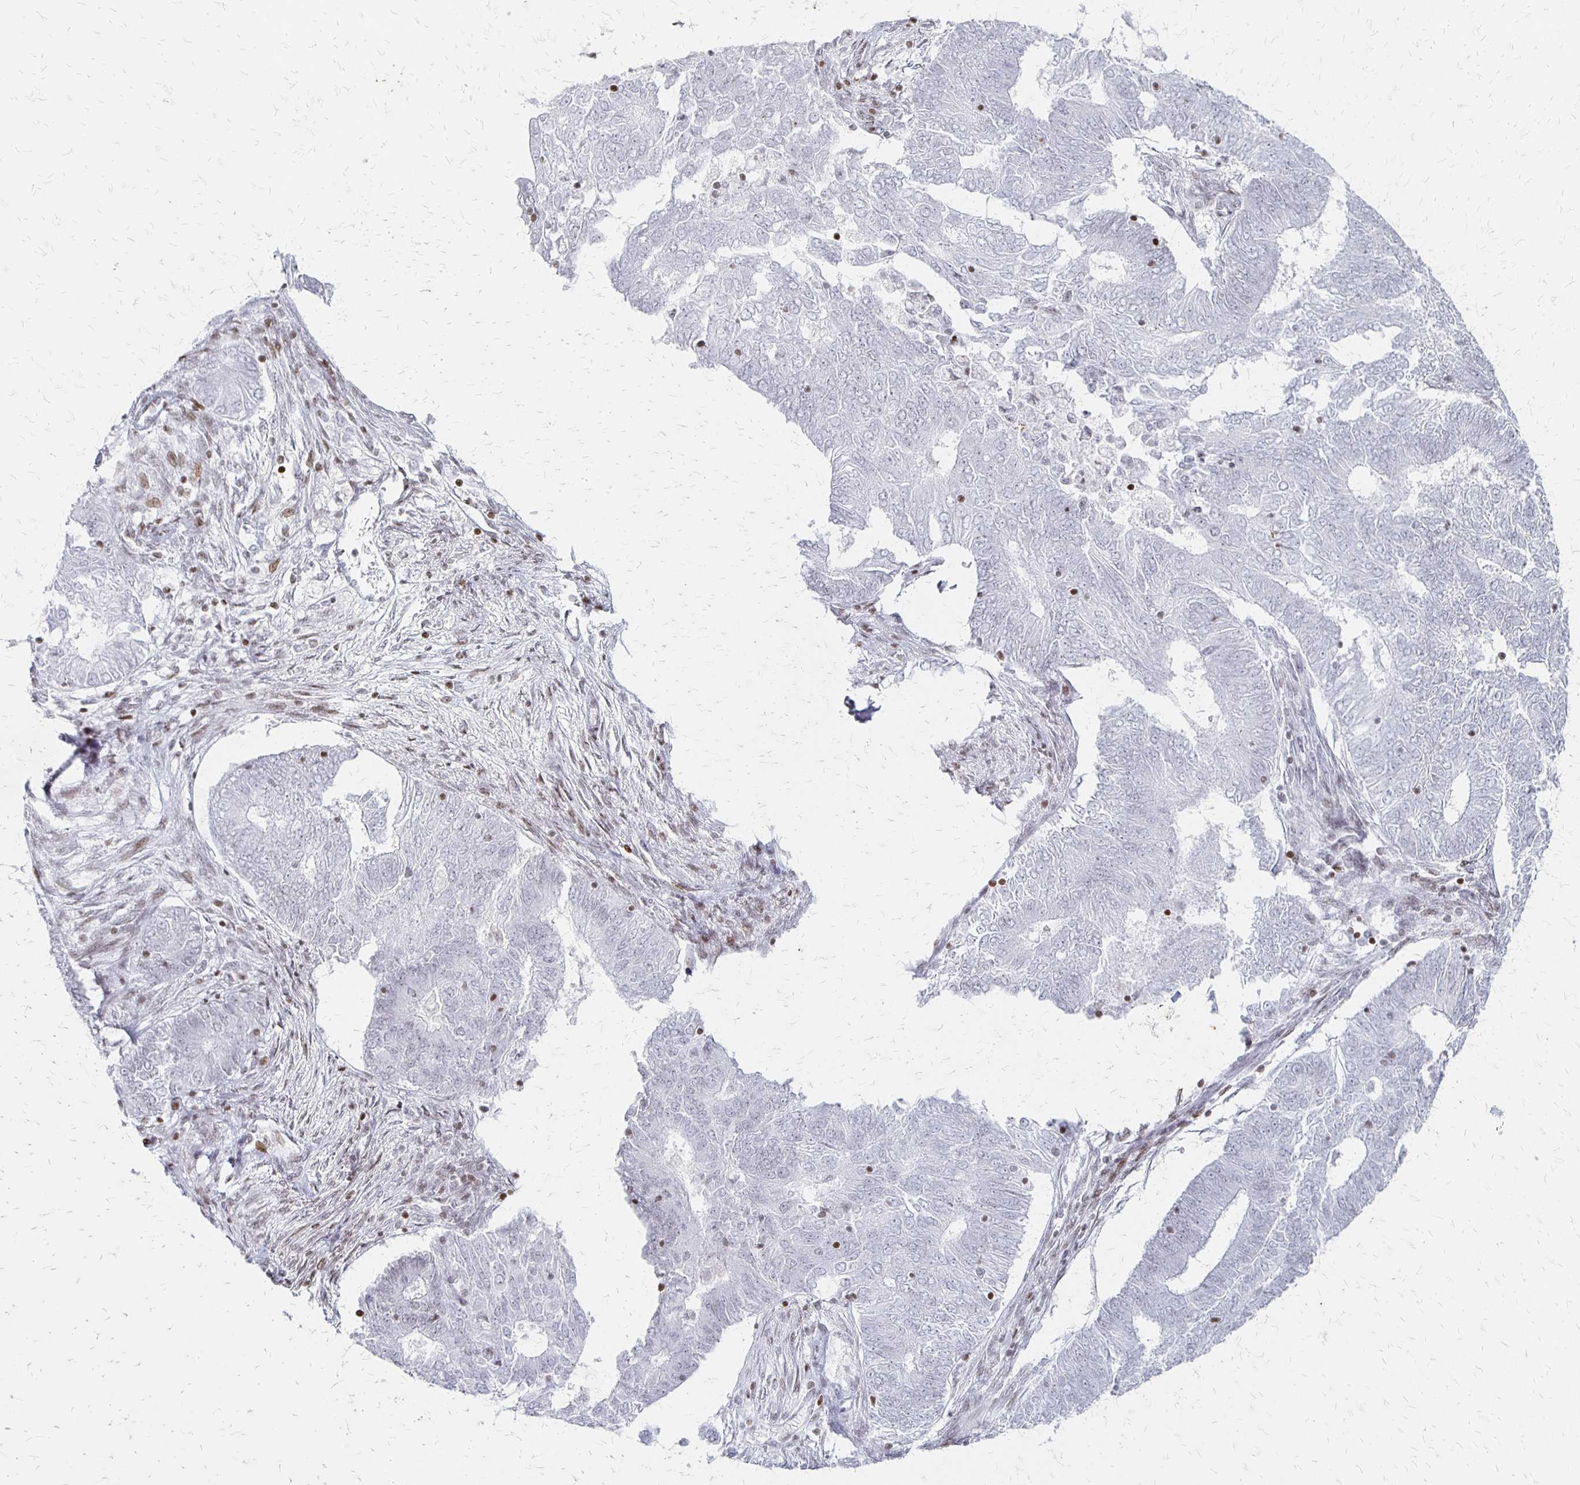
{"staining": {"intensity": "weak", "quantity": "<25%", "location": "nuclear"}, "tissue": "endometrial cancer", "cell_type": "Tumor cells", "image_type": "cancer", "snomed": [{"axis": "morphology", "description": "Adenocarcinoma, NOS"}, {"axis": "topography", "description": "Endometrium"}], "caption": "Endometrial cancer was stained to show a protein in brown. There is no significant expression in tumor cells.", "gene": "ZNF280C", "patient": {"sex": "female", "age": 62}}